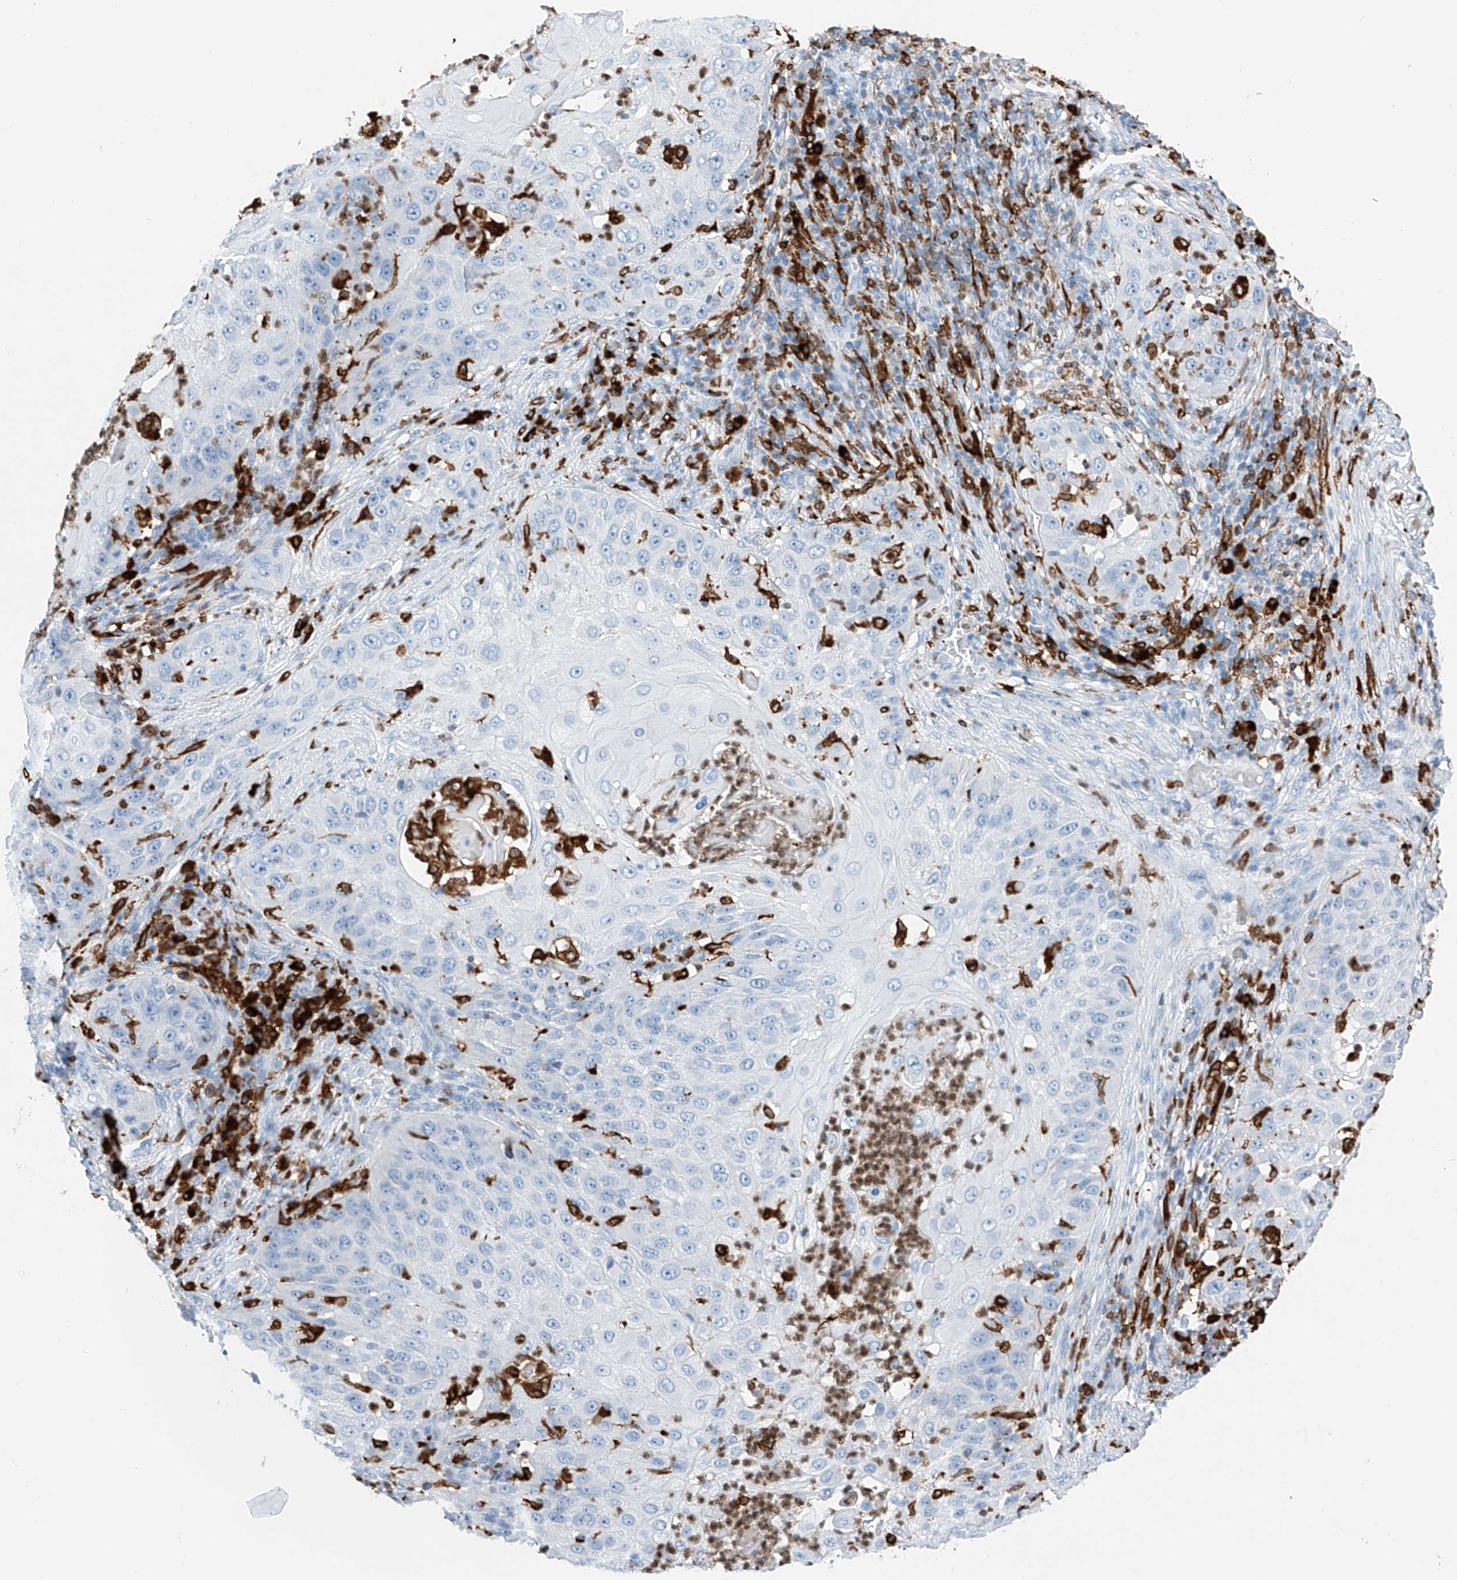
{"staining": {"intensity": "negative", "quantity": "none", "location": "none"}, "tissue": "skin cancer", "cell_type": "Tumor cells", "image_type": "cancer", "snomed": [{"axis": "morphology", "description": "Squamous cell carcinoma, NOS"}, {"axis": "topography", "description": "Skin"}], "caption": "This is an immunohistochemistry (IHC) micrograph of squamous cell carcinoma (skin). There is no expression in tumor cells.", "gene": "TBXAS1", "patient": {"sex": "female", "age": 44}}